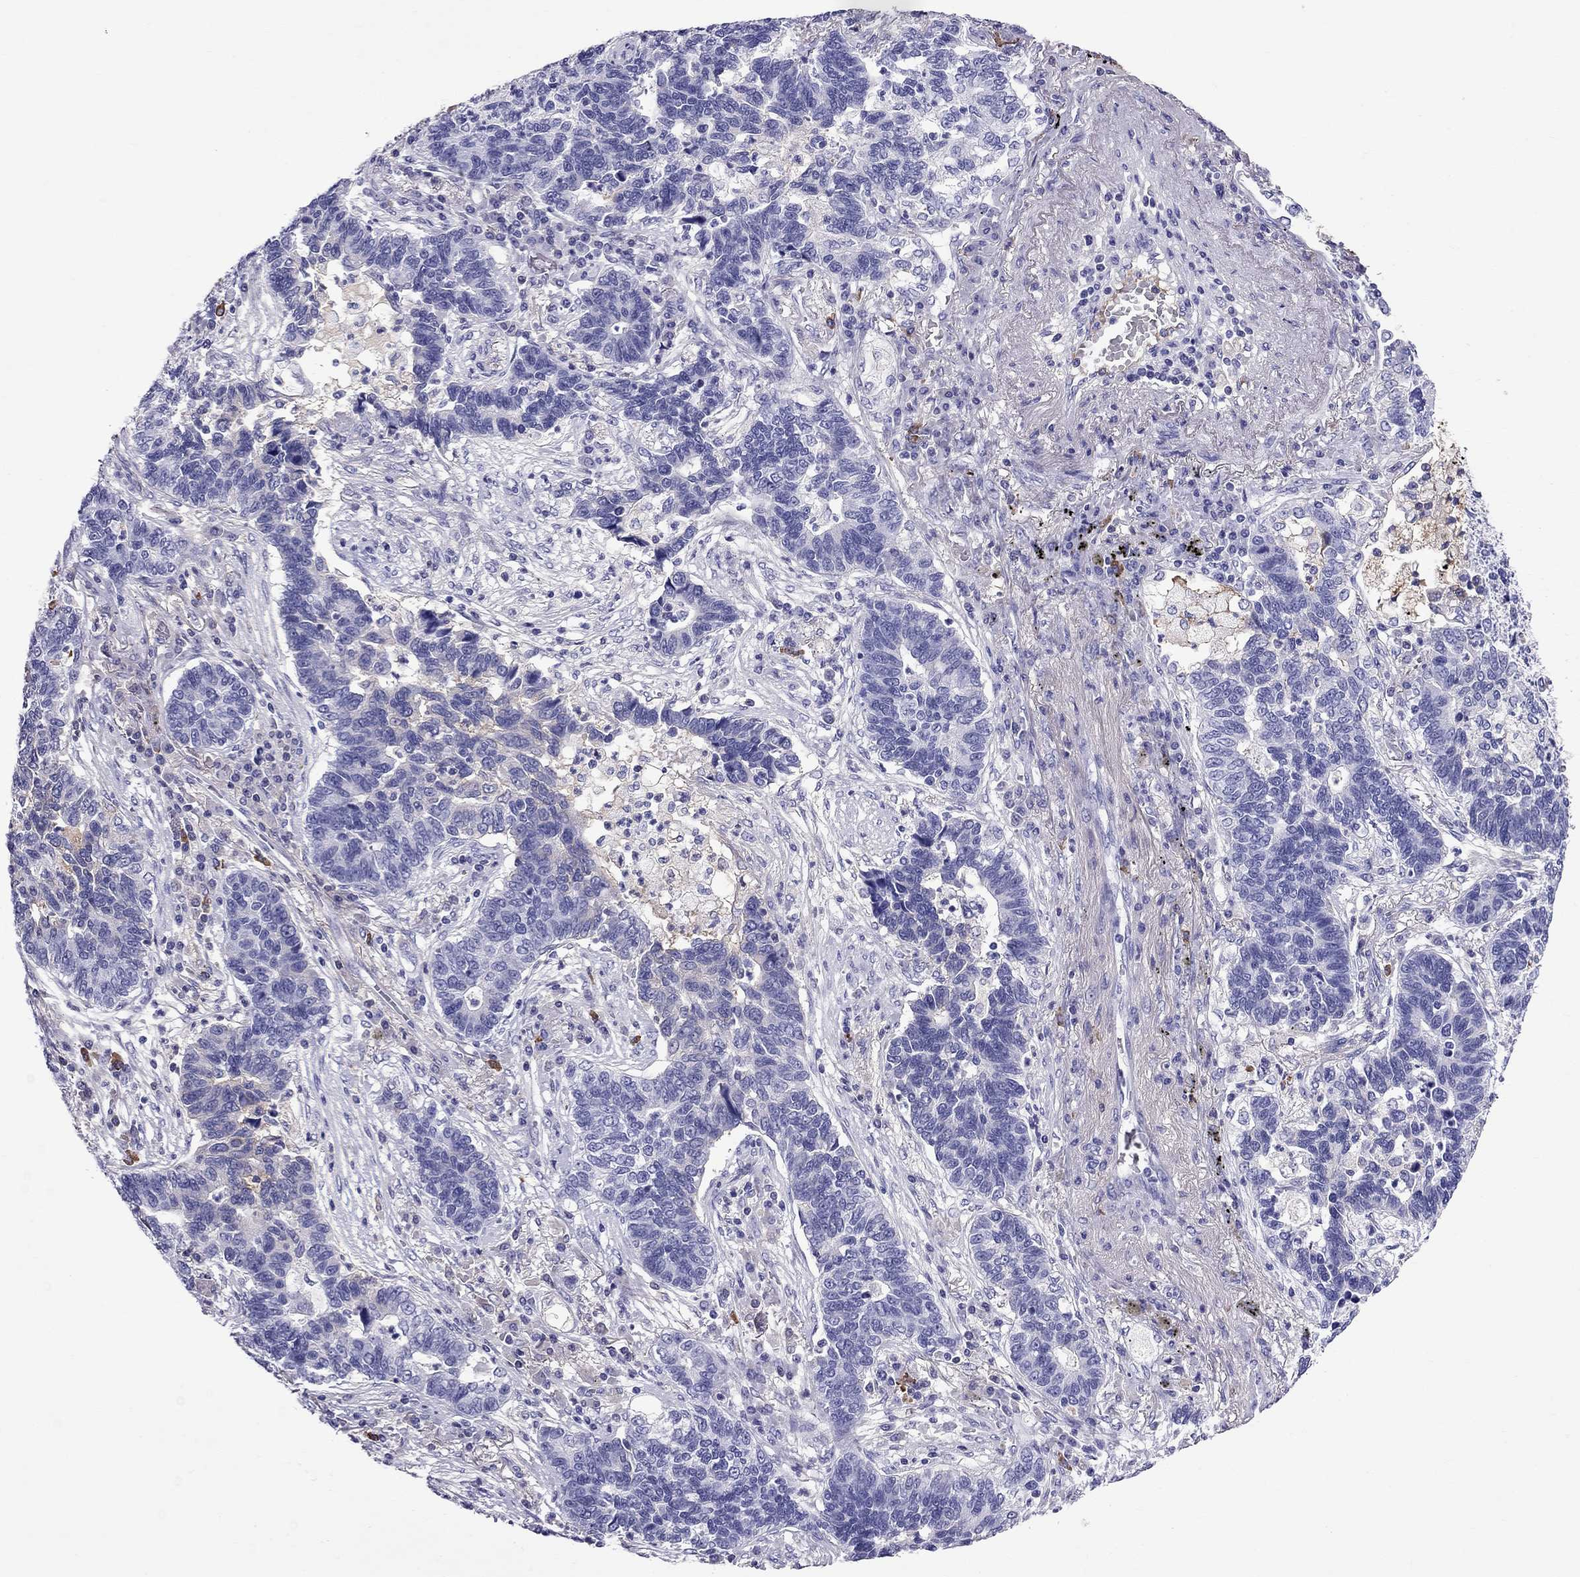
{"staining": {"intensity": "negative", "quantity": "none", "location": "none"}, "tissue": "lung cancer", "cell_type": "Tumor cells", "image_type": "cancer", "snomed": [{"axis": "morphology", "description": "Adenocarcinoma, NOS"}, {"axis": "topography", "description": "Lung"}], "caption": "Tumor cells show no significant protein expression in lung adenocarcinoma.", "gene": "SCART1", "patient": {"sex": "female", "age": 57}}